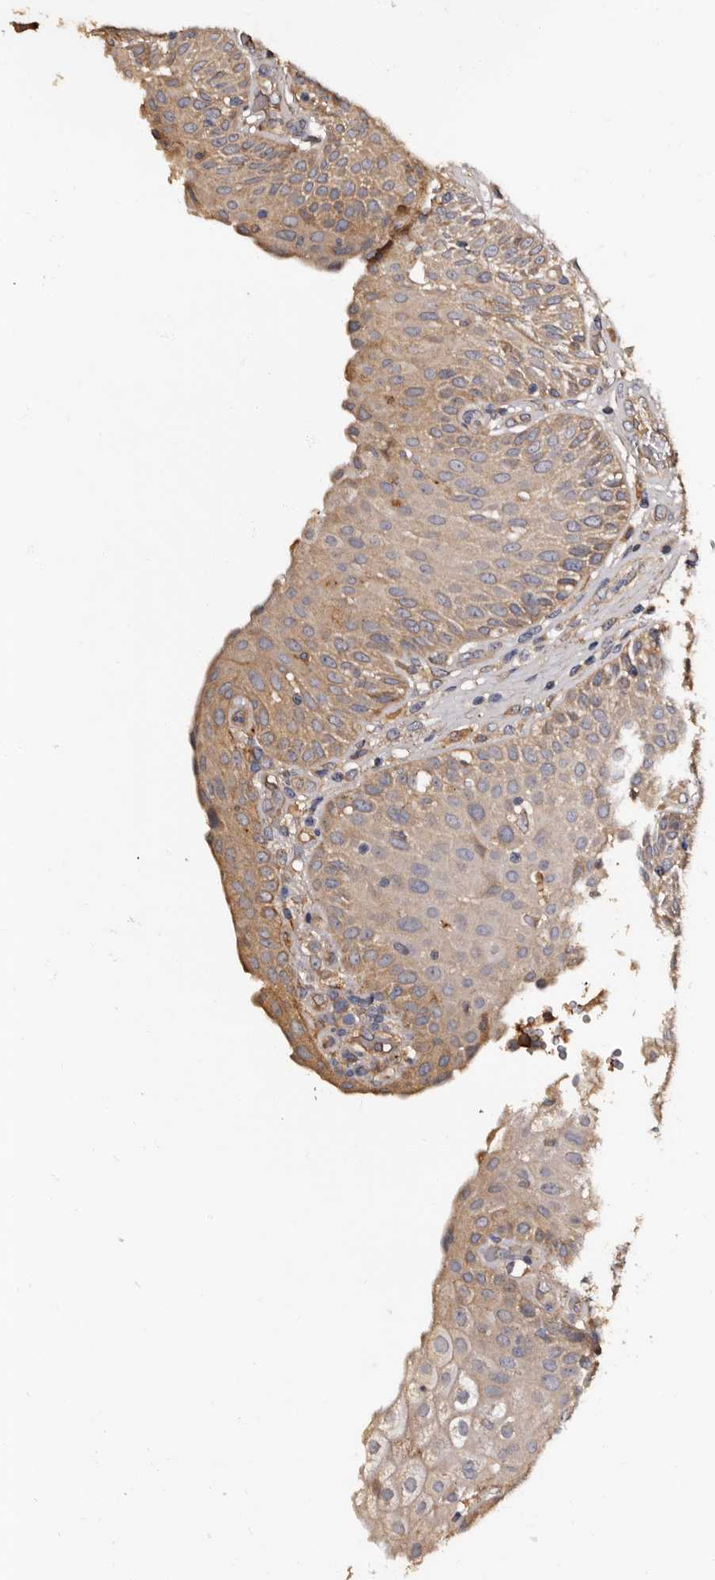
{"staining": {"intensity": "moderate", "quantity": ">75%", "location": "cytoplasmic/membranous"}, "tissue": "urinary bladder", "cell_type": "Urothelial cells", "image_type": "normal", "snomed": [{"axis": "morphology", "description": "Normal tissue, NOS"}, {"axis": "topography", "description": "Urinary bladder"}], "caption": "This histopathology image demonstrates immunohistochemistry (IHC) staining of normal human urinary bladder, with medium moderate cytoplasmic/membranous expression in approximately >75% of urothelial cells.", "gene": "ADCK5", "patient": {"sex": "female", "age": 62}}